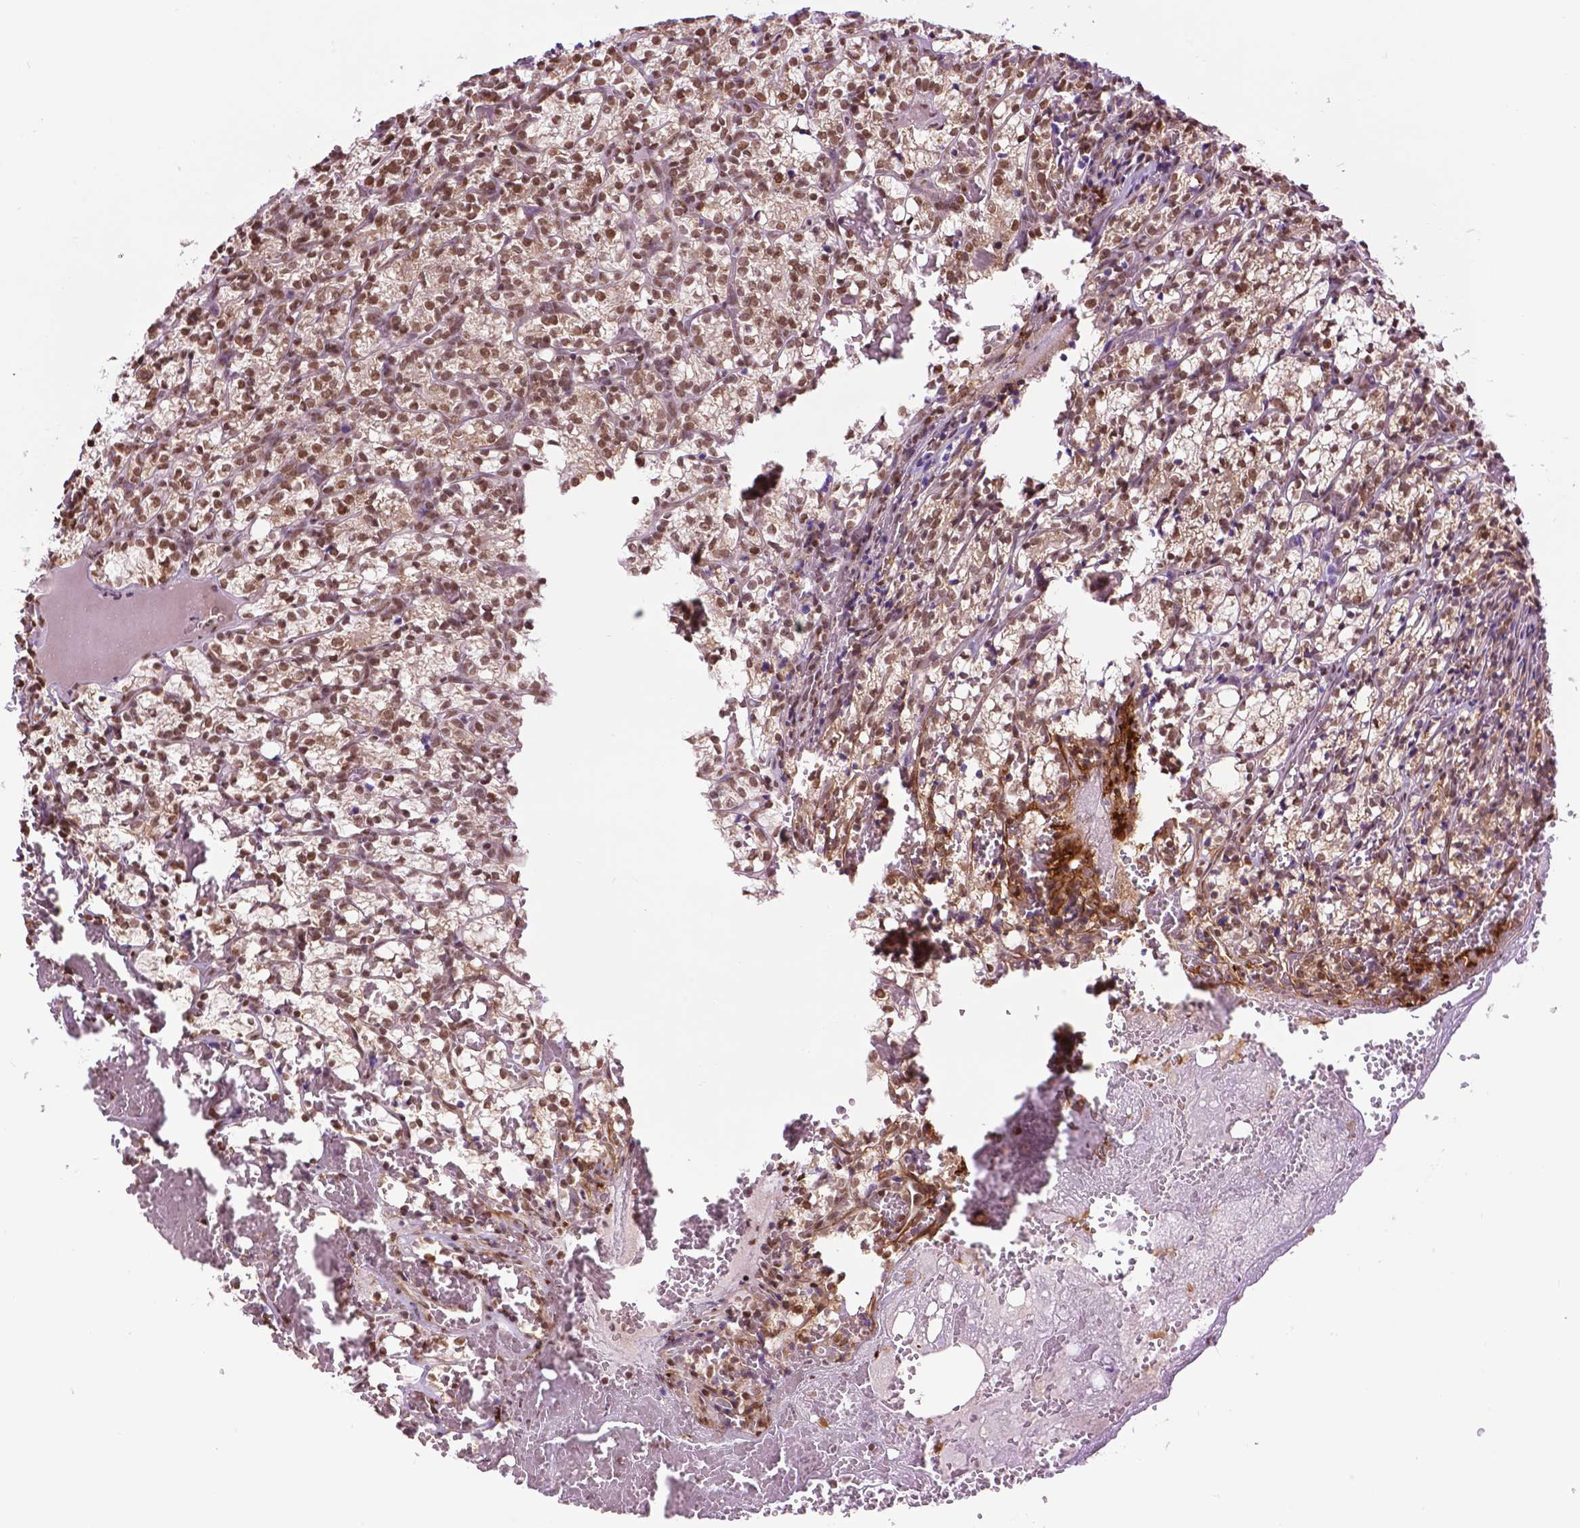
{"staining": {"intensity": "moderate", "quantity": ">75%", "location": "cytoplasmic/membranous,nuclear"}, "tissue": "renal cancer", "cell_type": "Tumor cells", "image_type": "cancer", "snomed": [{"axis": "morphology", "description": "Adenocarcinoma, NOS"}, {"axis": "topography", "description": "Kidney"}], "caption": "Renal cancer (adenocarcinoma) stained for a protein exhibits moderate cytoplasmic/membranous and nuclear positivity in tumor cells. The protein is shown in brown color, while the nuclei are stained blue.", "gene": "COL23A1", "patient": {"sex": "female", "age": 69}}